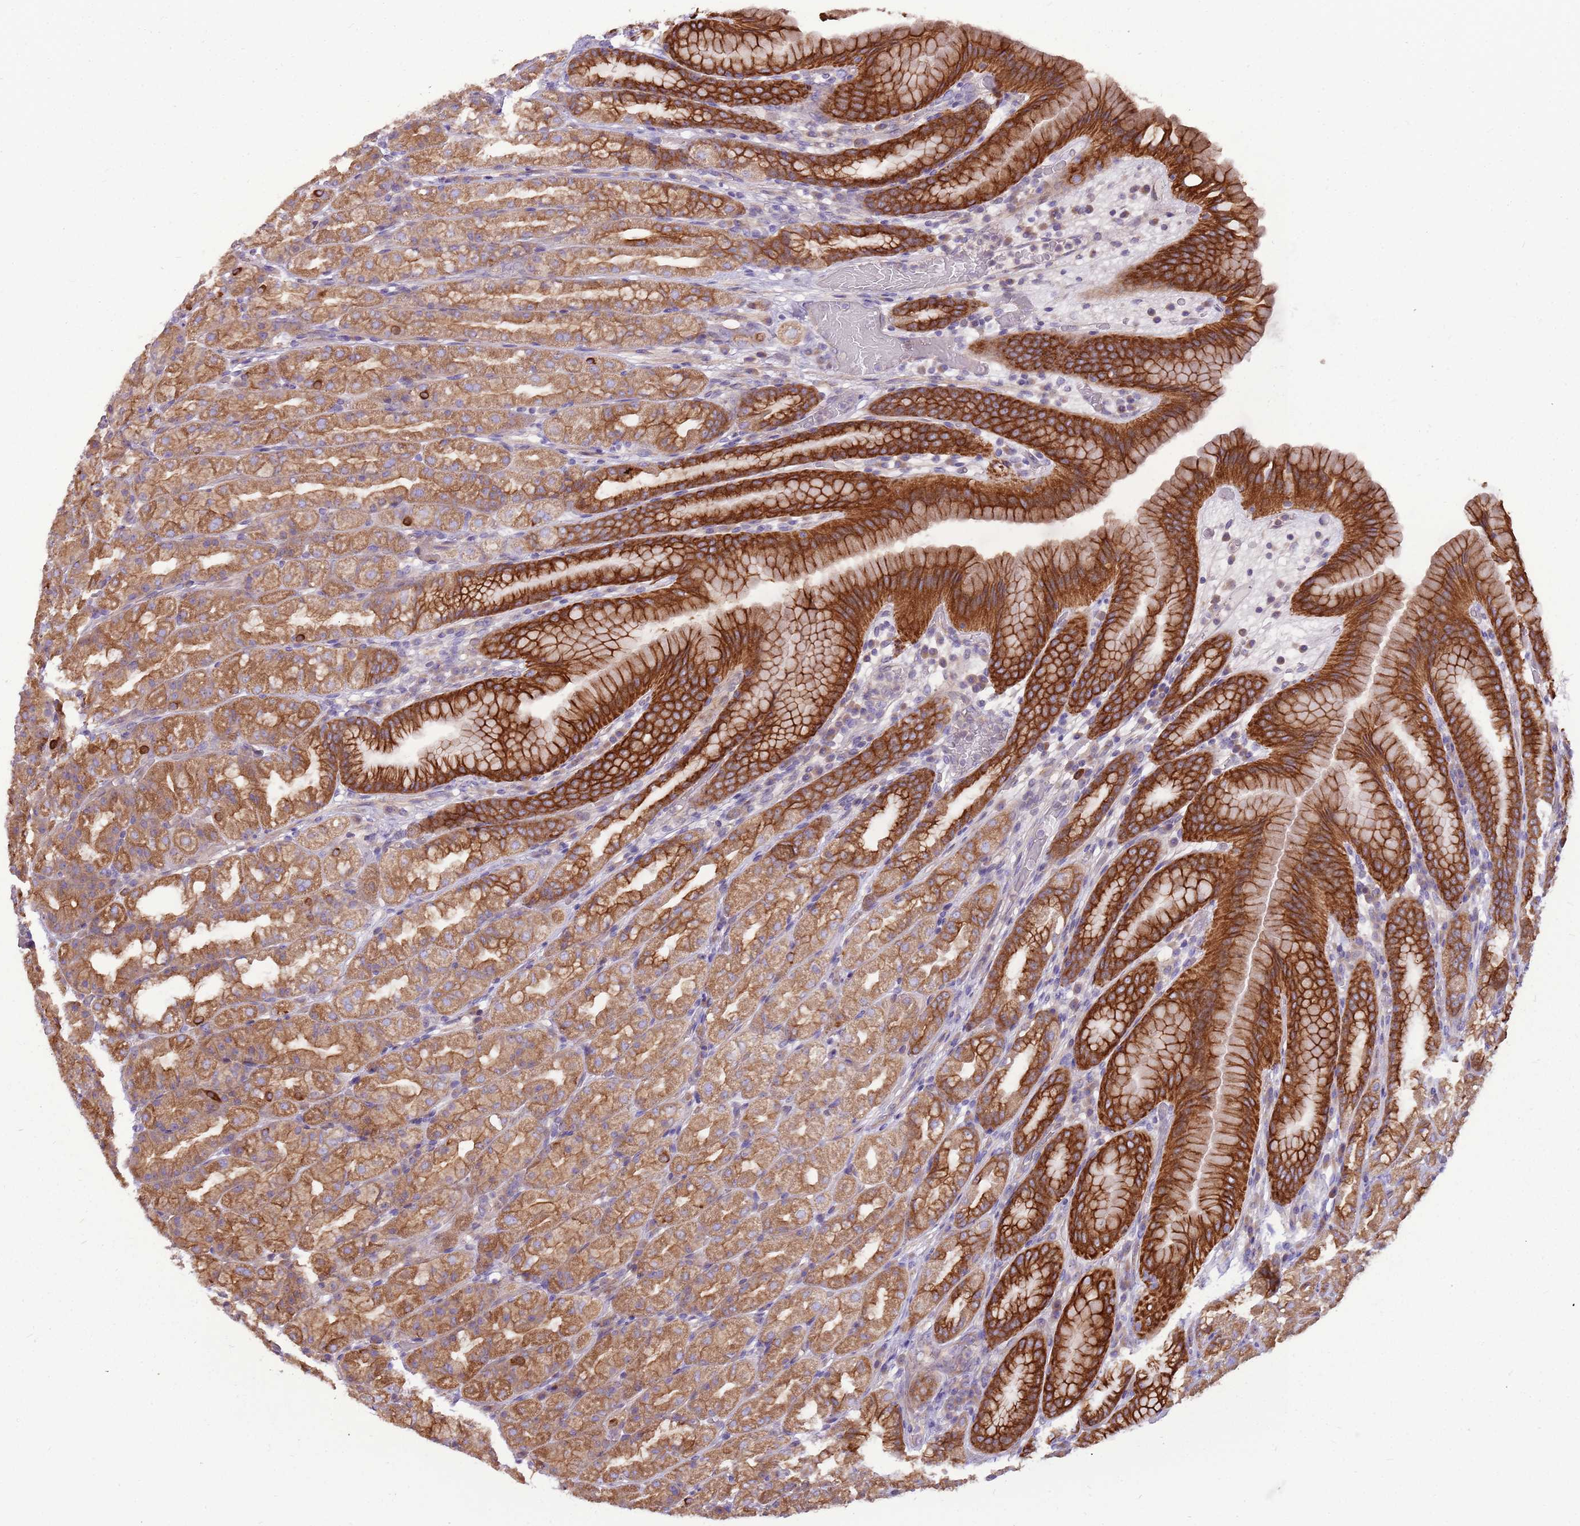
{"staining": {"intensity": "strong", "quantity": ">75%", "location": "cytoplasmic/membranous"}, "tissue": "stomach", "cell_type": "Glandular cells", "image_type": "normal", "snomed": [{"axis": "morphology", "description": "Normal tissue, NOS"}, {"axis": "topography", "description": "Stomach, upper"}], "caption": "Protein analysis of unremarkable stomach reveals strong cytoplasmic/membranous expression in about >75% of glandular cells. (DAB (3,3'-diaminobenzidine) IHC with brightfield microscopy, high magnification).", "gene": "WASHC4", "patient": {"sex": "male", "age": 68}}